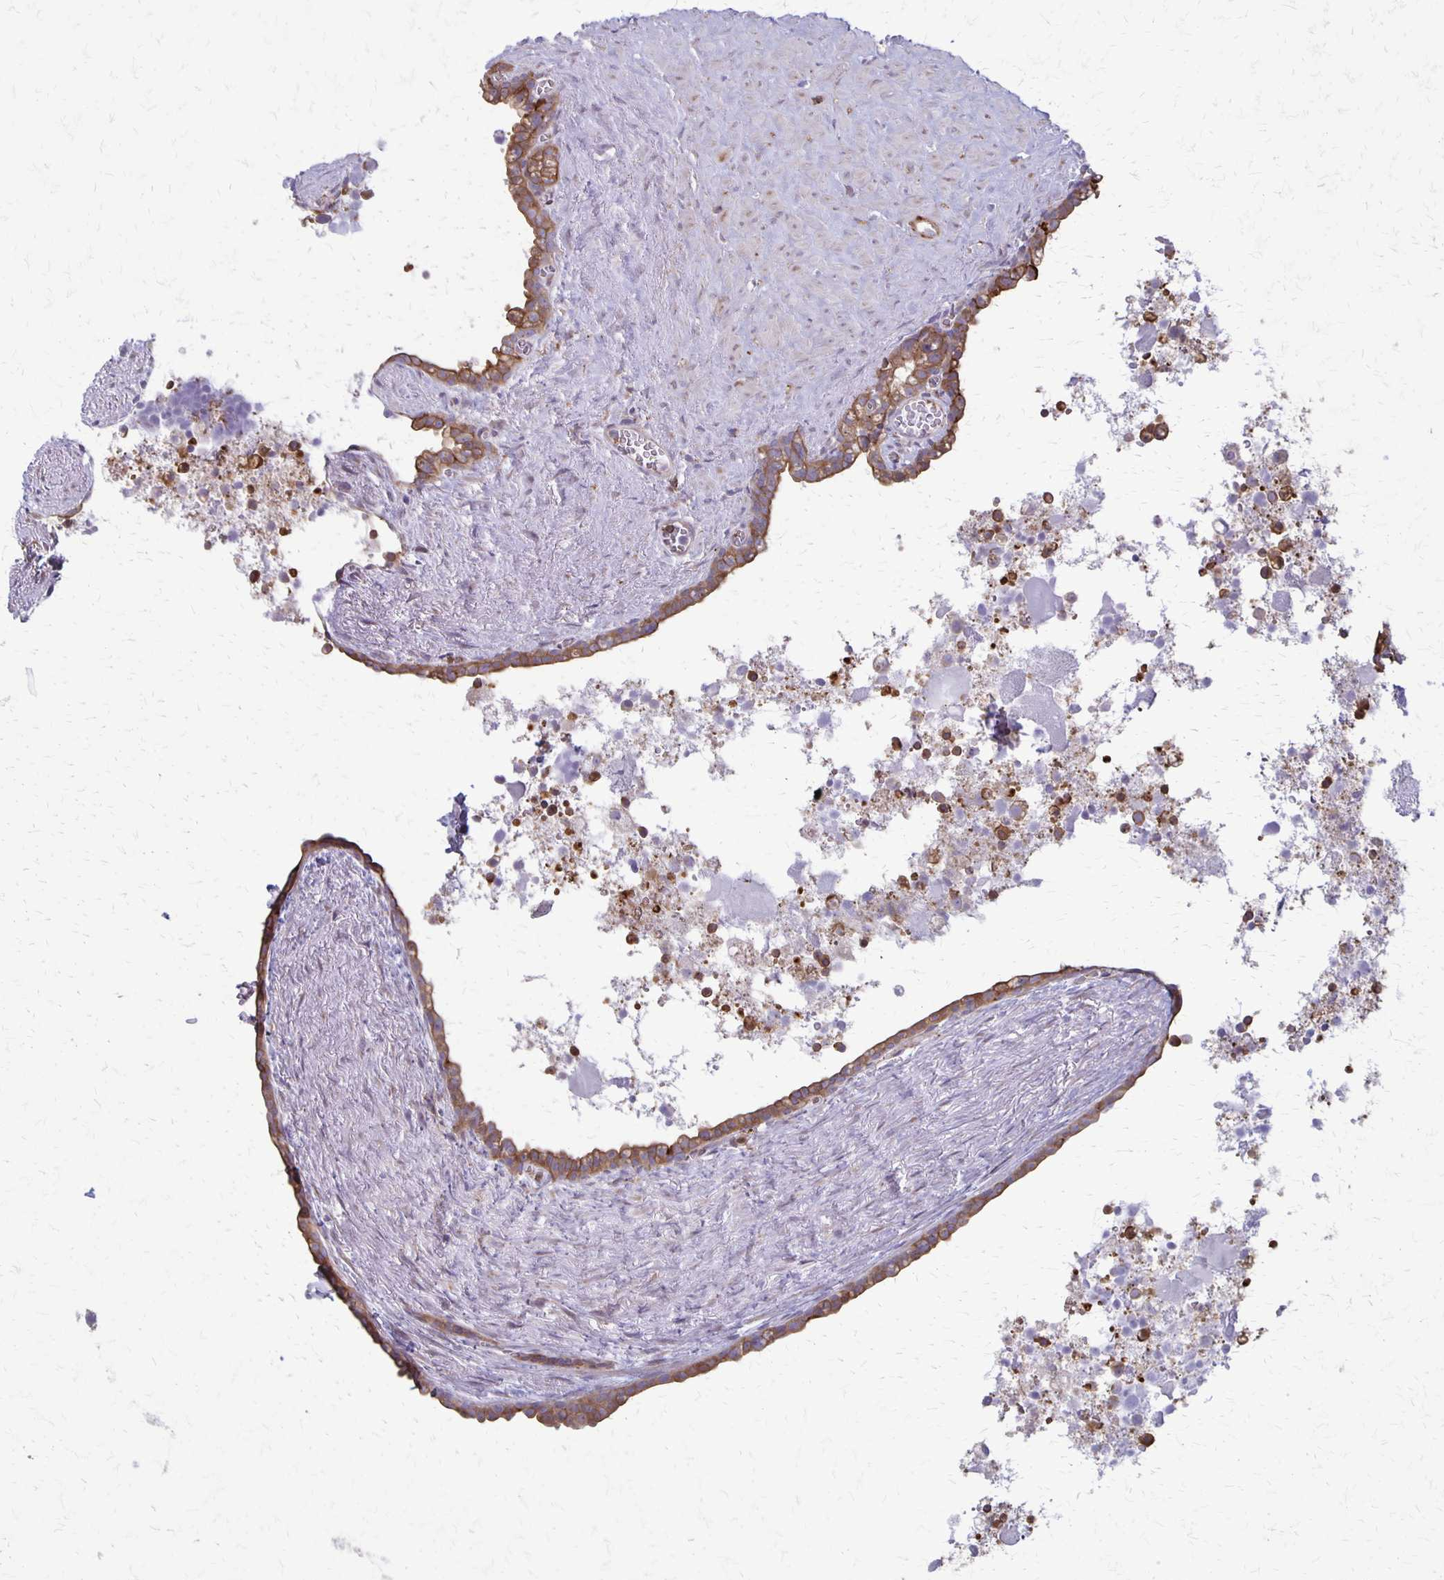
{"staining": {"intensity": "moderate", "quantity": "<25%", "location": "cytoplasmic/membranous"}, "tissue": "seminal vesicle", "cell_type": "Glandular cells", "image_type": "normal", "snomed": [{"axis": "morphology", "description": "Normal tissue, NOS"}, {"axis": "topography", "description": "Seminal veicle"}], "caption": "Glandular cells demonstrate low levels of moderate cytoplasmic/membranous positivity in about <25% of cells in unremarkable human seminal vesicle.", "gene": "SEPTIN5", "patient": {"sex": "male", "age": 76}}